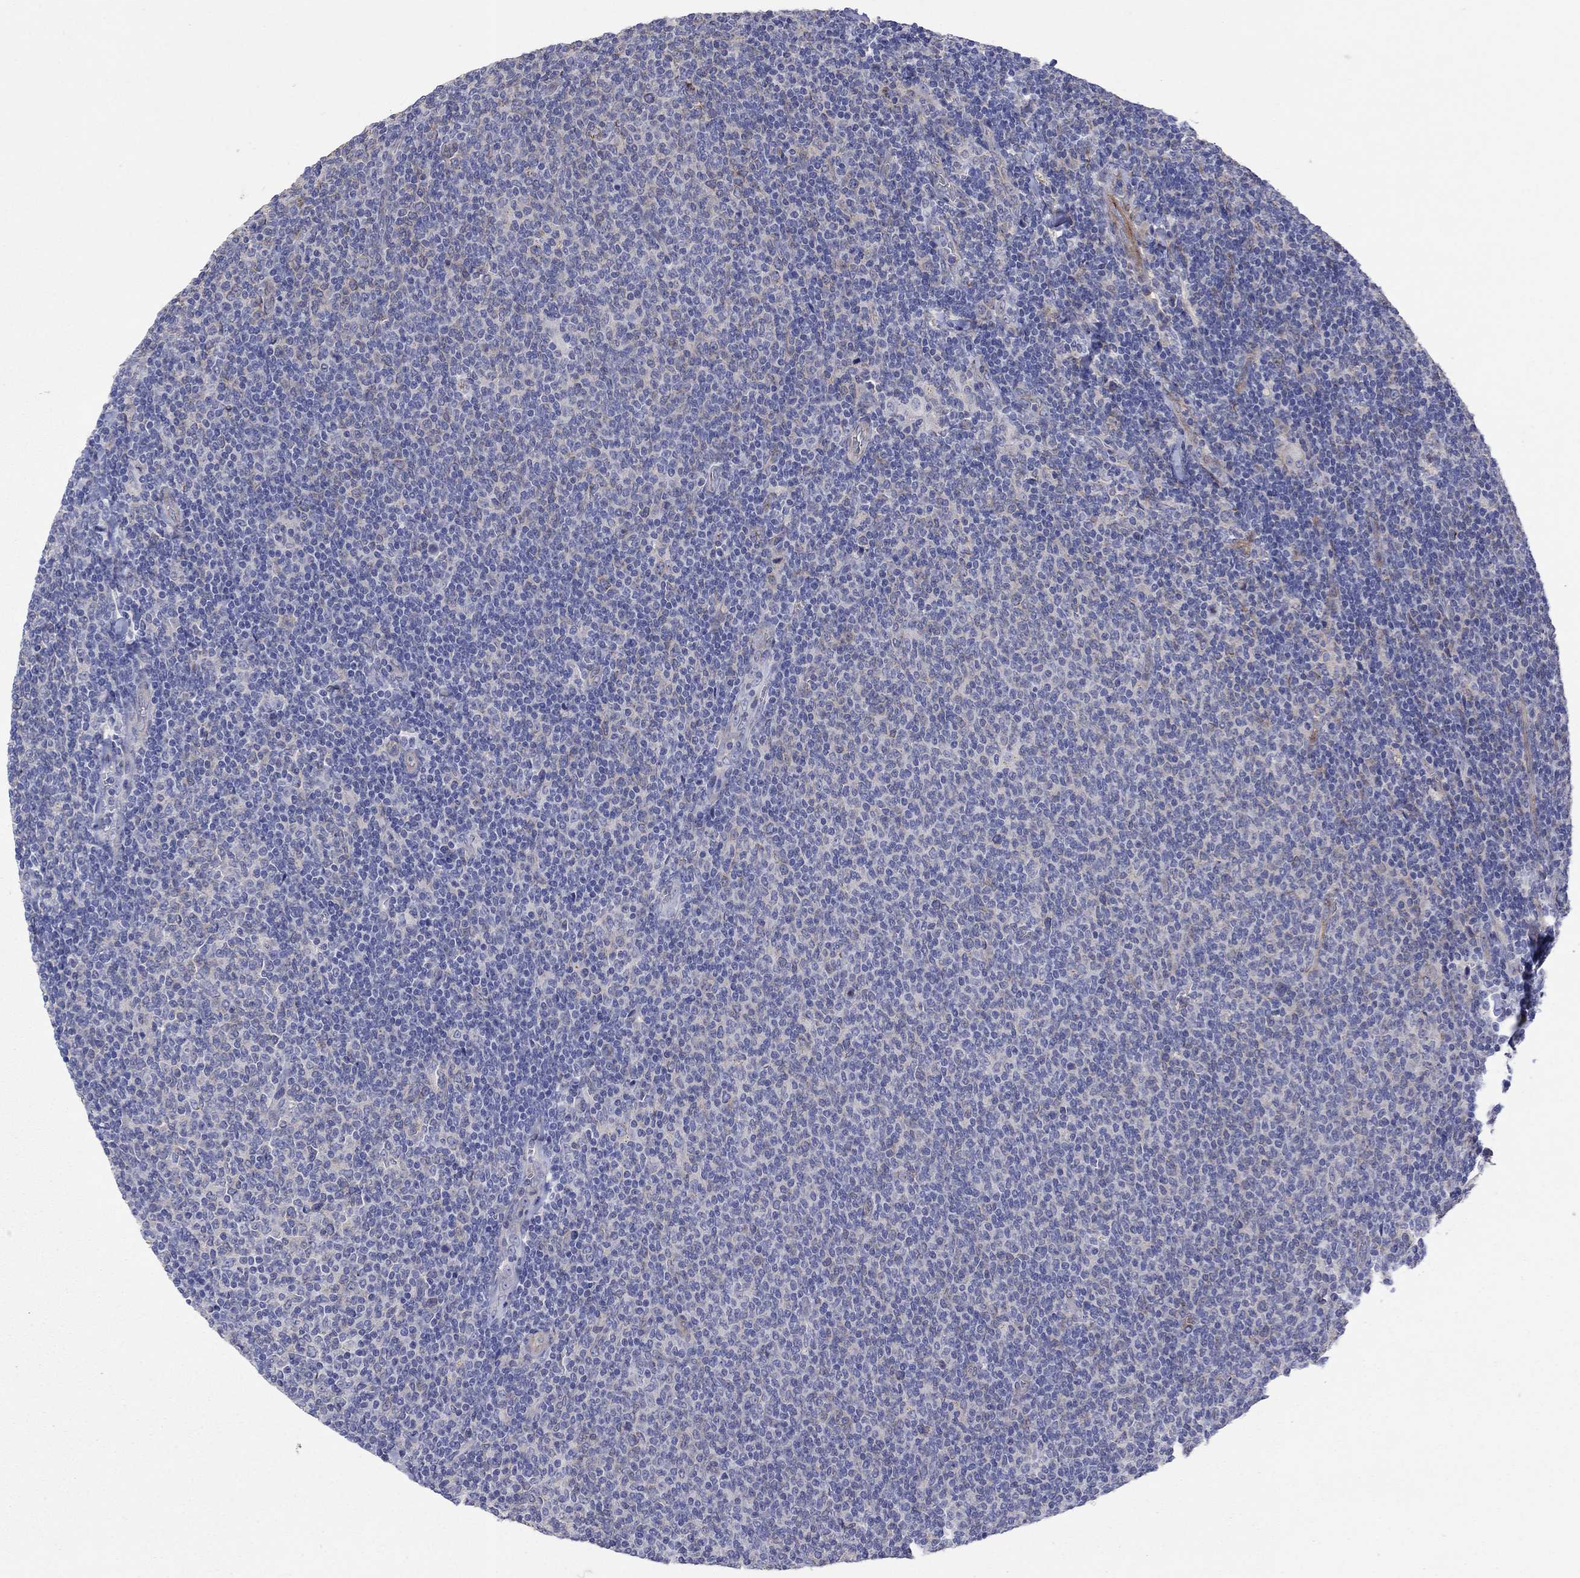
{"staining": {"intensity": "negative", "quantity": "none", "location": "none"}, "tissue": "lymphoma", "cell_type": "Tumor cells", "image_type": "cancer", "snomed": [{"axis": "morphology", "description": "Malignant lymphoma, non-Hodgkin's type, Low grade"}, {"axis": "topography", "description": "Lymph node"}], "caption": "Micrograph shows no significant protein expression in tumor cells of low-grade malignant lymphoma, non-Hodgkin's type.", "gene": "TPRN", "patient": {"sex": "male", "age": 52}}